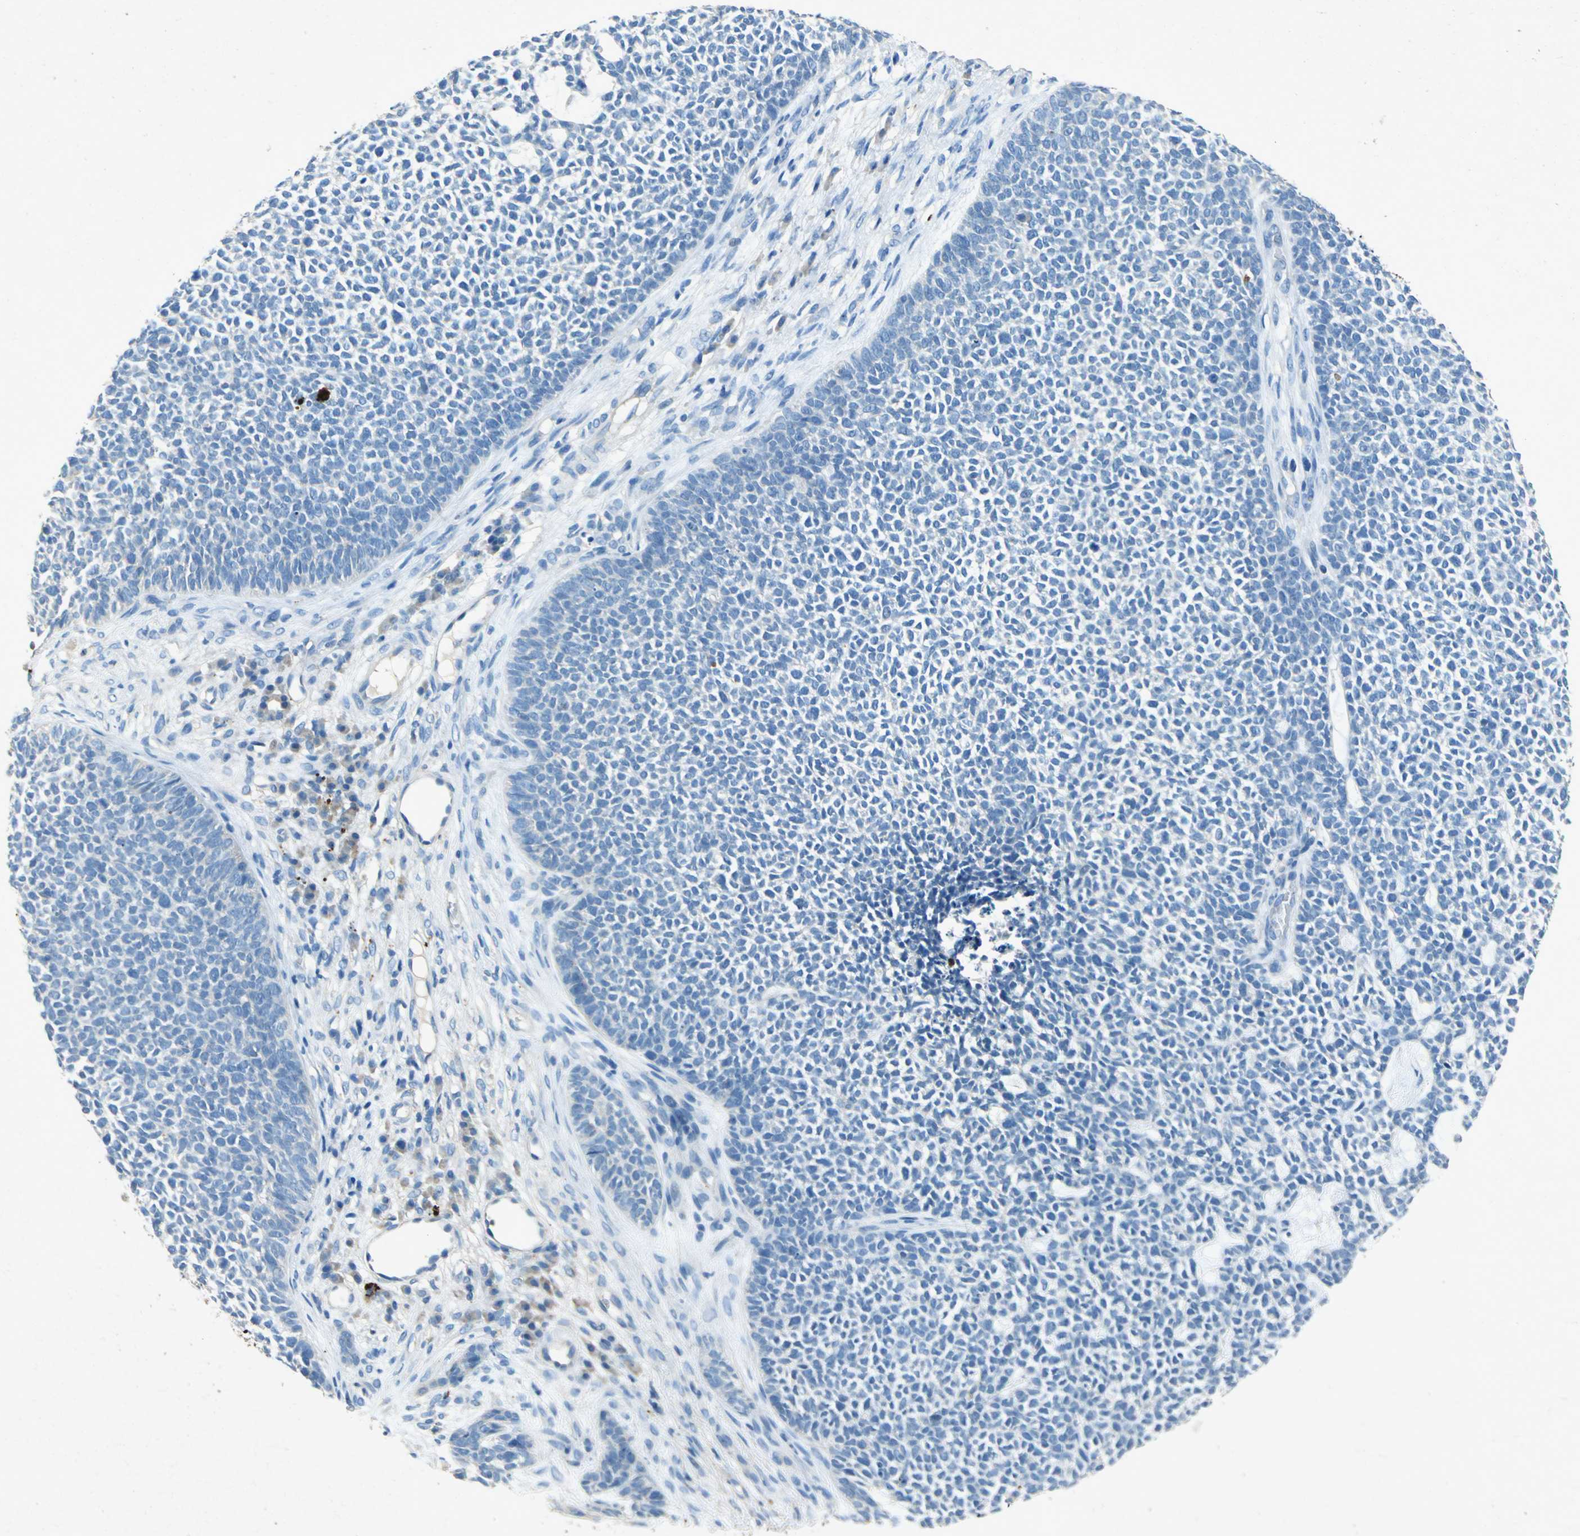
{"staining": {"intensity": "negative", "quantity": "none", "location": "none"}, "tissue": "skin cancer", "cell_type": "Tumor cells", "image_type": "cancer", "snomed": [{"axis": "morphology", "description": "Basal cell carcinoma"}, {"axis": "topography", "description": "Skin"}], "caption": "This is an immunohistochemistry histopathology image of basal cell carcinoma (skin). There is no positivity in tumor cells.", "gene": "ADAMTS5", "patient": {"sex": "female", "age": 84}}